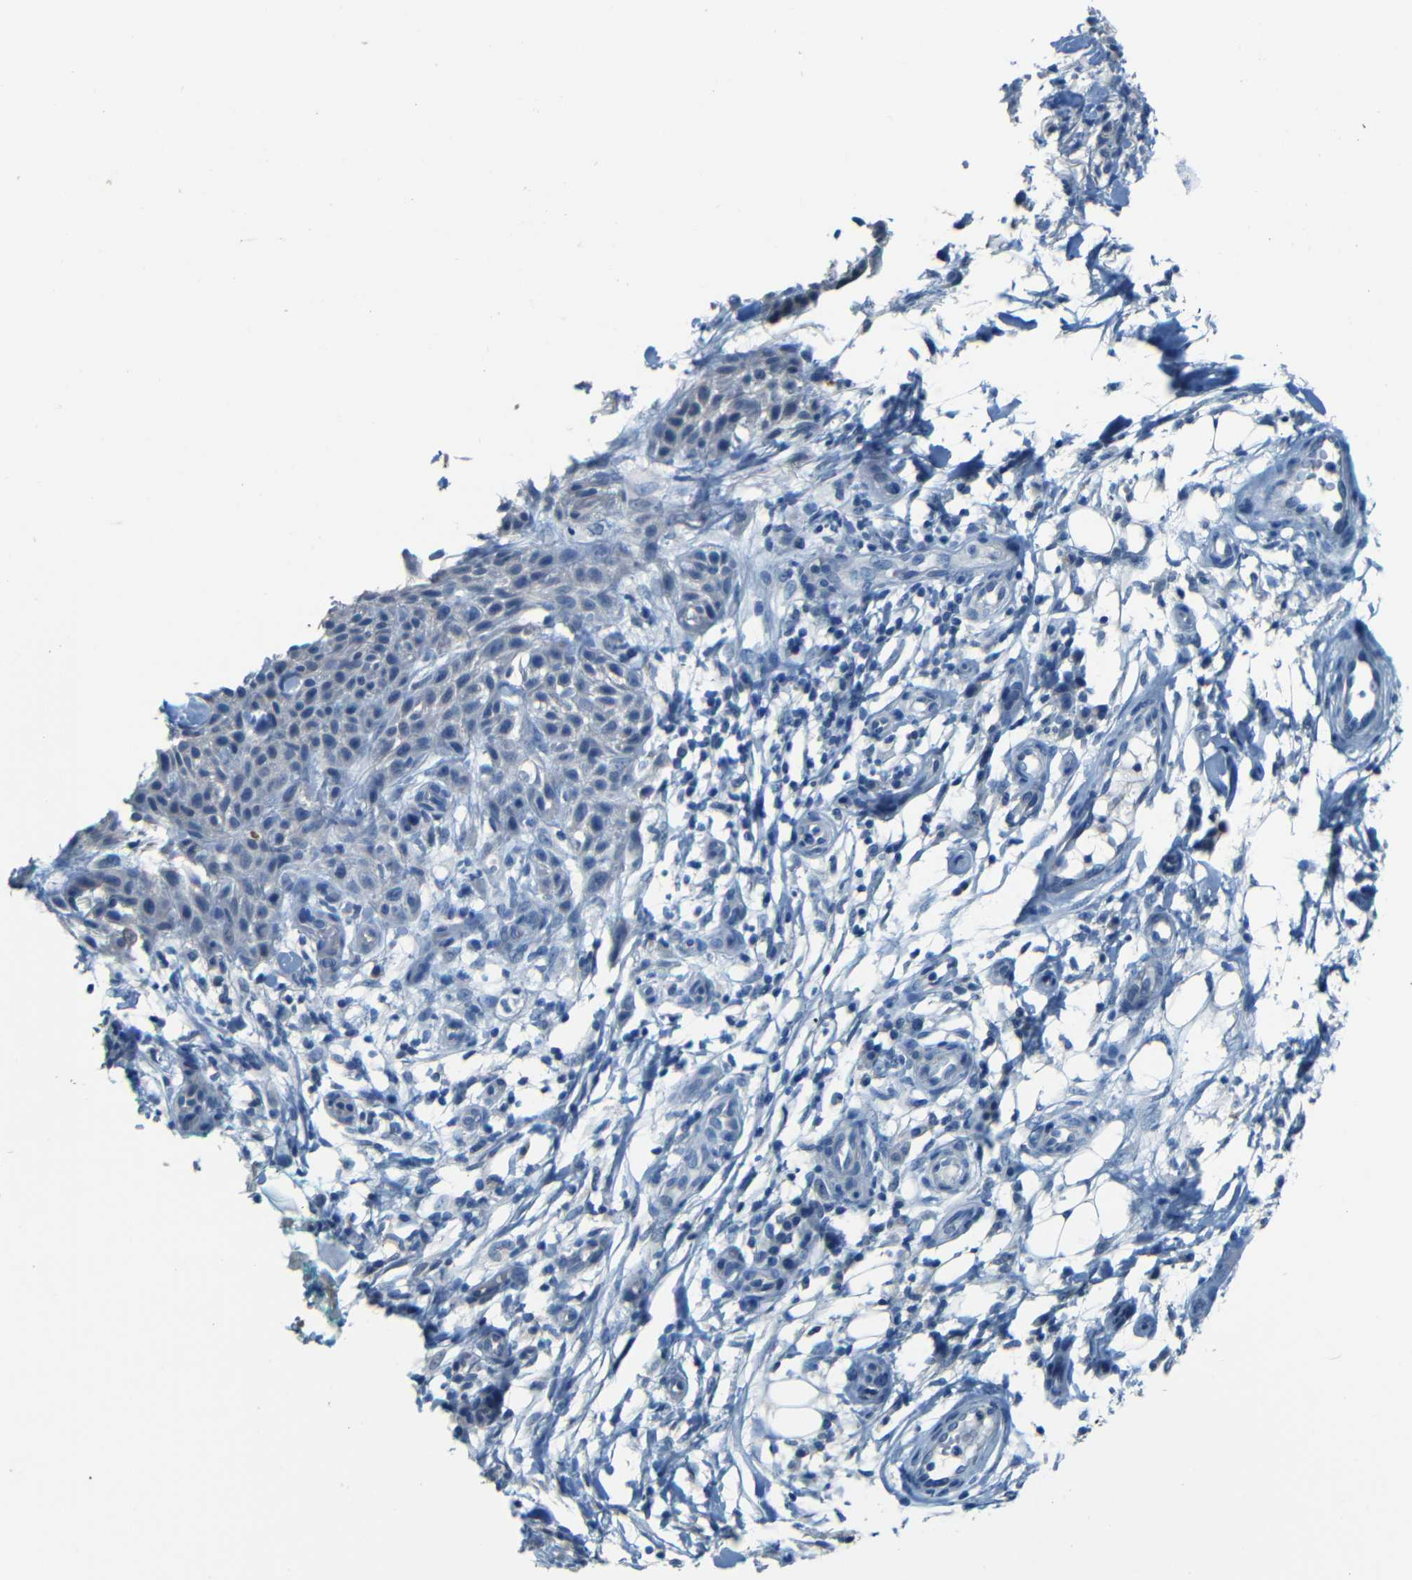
{"staining": {"intensity": "negative", "quantity": "none", "location": "none"}, "tissue": "skin cancer", "cell_type": "Tumor cells", "image_type": "cancer", "snomed": [{"axis": "morphology", "description": "Squamous cell carcinoma, NOS"}, {"axis": "topography", "description": "Skin"}], "caption": "High power microscopy photomicrograph of an IHC image of skin cancer, revealing no significant positivity in tumor cells. (DAB immunohistochemistry visualized using brightfield microscopy, high magnification).", "gene": "ZMAT1", "patient": {"sex": "female", "age": 42}}